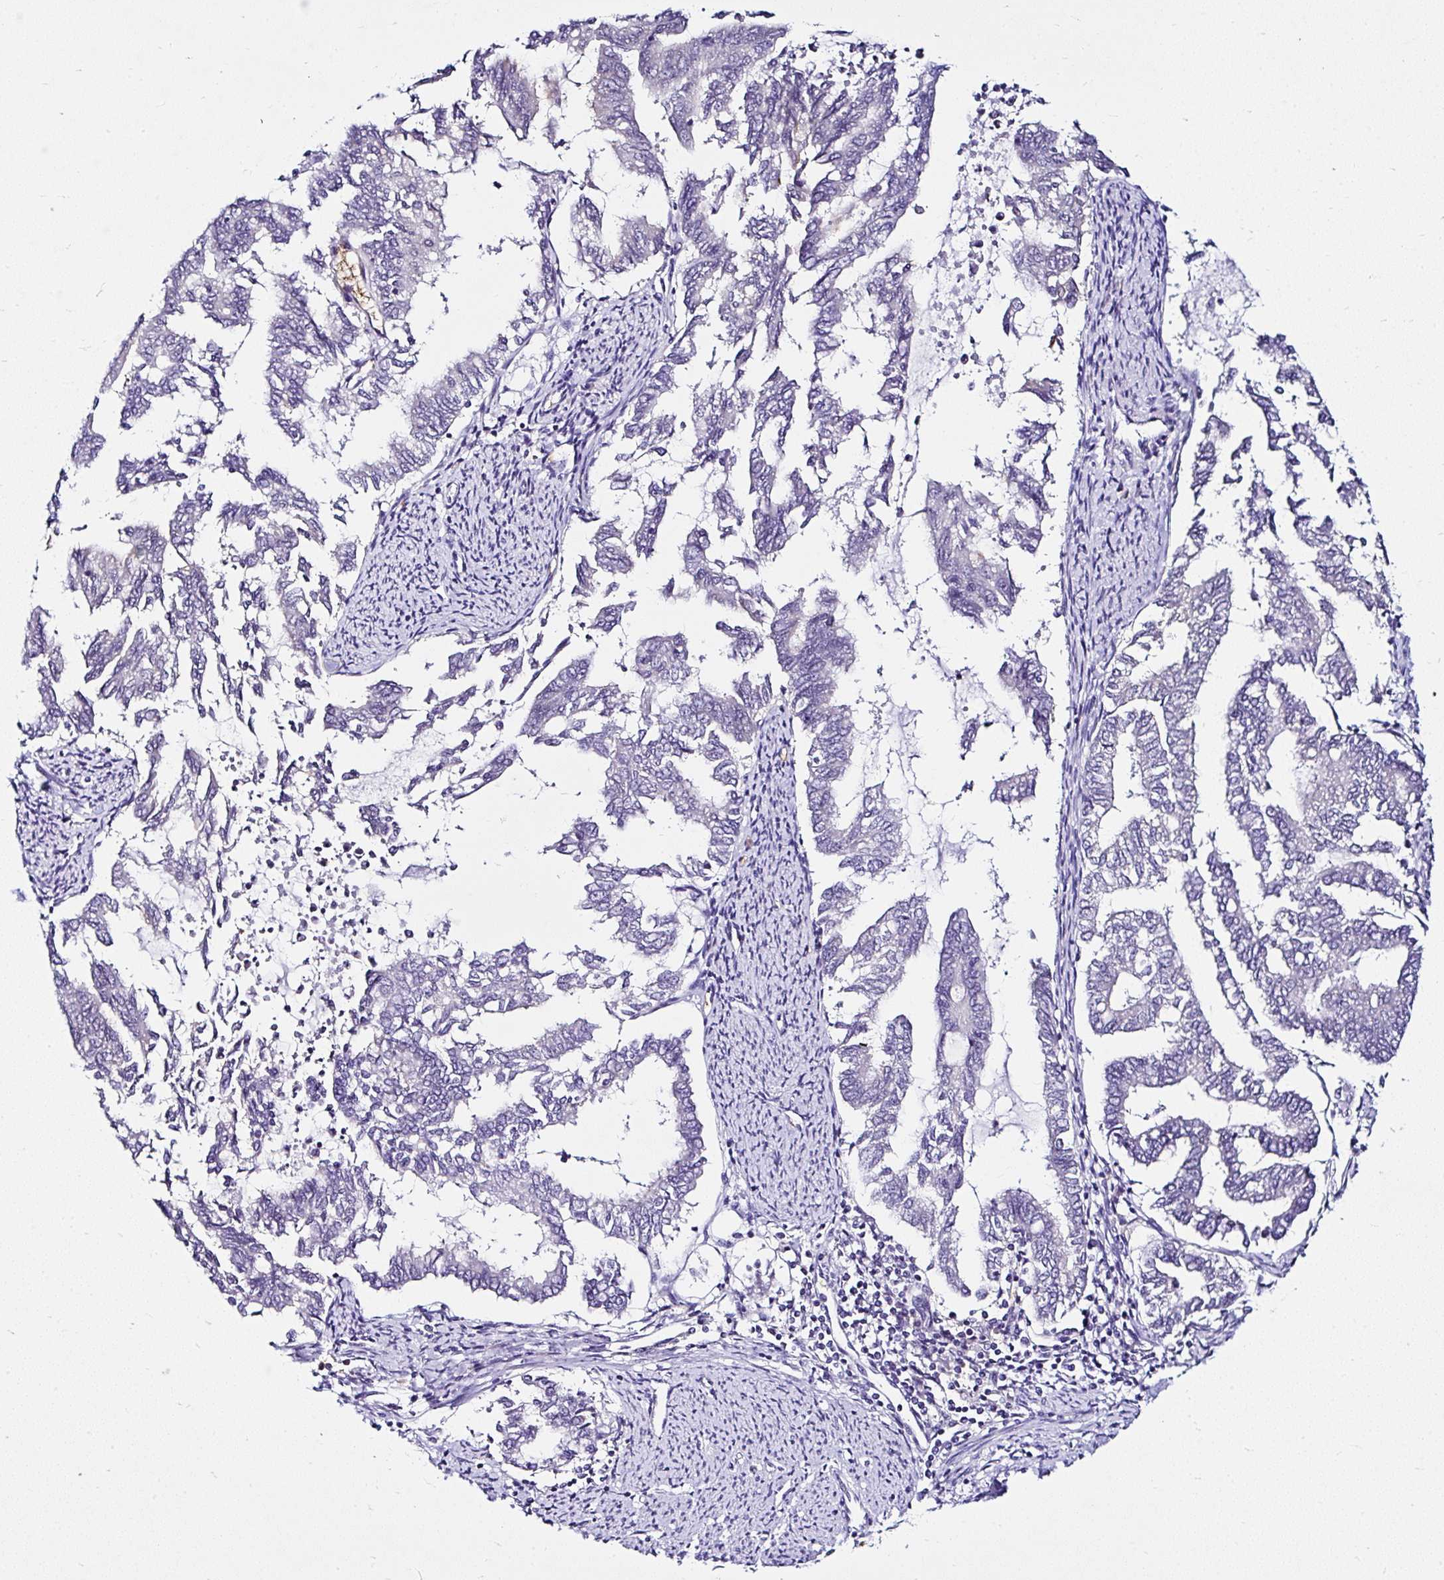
{"staining": {"intensity": "negative", "quantity": "none", "location": "none"}, "tissue": "endometrial cancer", "cell_type": "Tumor cells", "image_type": "cancer", "snomed": [{"axis": "morphology", "description": "Adenocarcinoma, NOS"}, {"axis": "topography", "description": "Endometrium"}], "caption": "Protein analysis of endometrial cancer exhibits no significant expression in tumor cells.", "gene": "DEPDC5", "patient": {"sex": "female", "age": 79}}